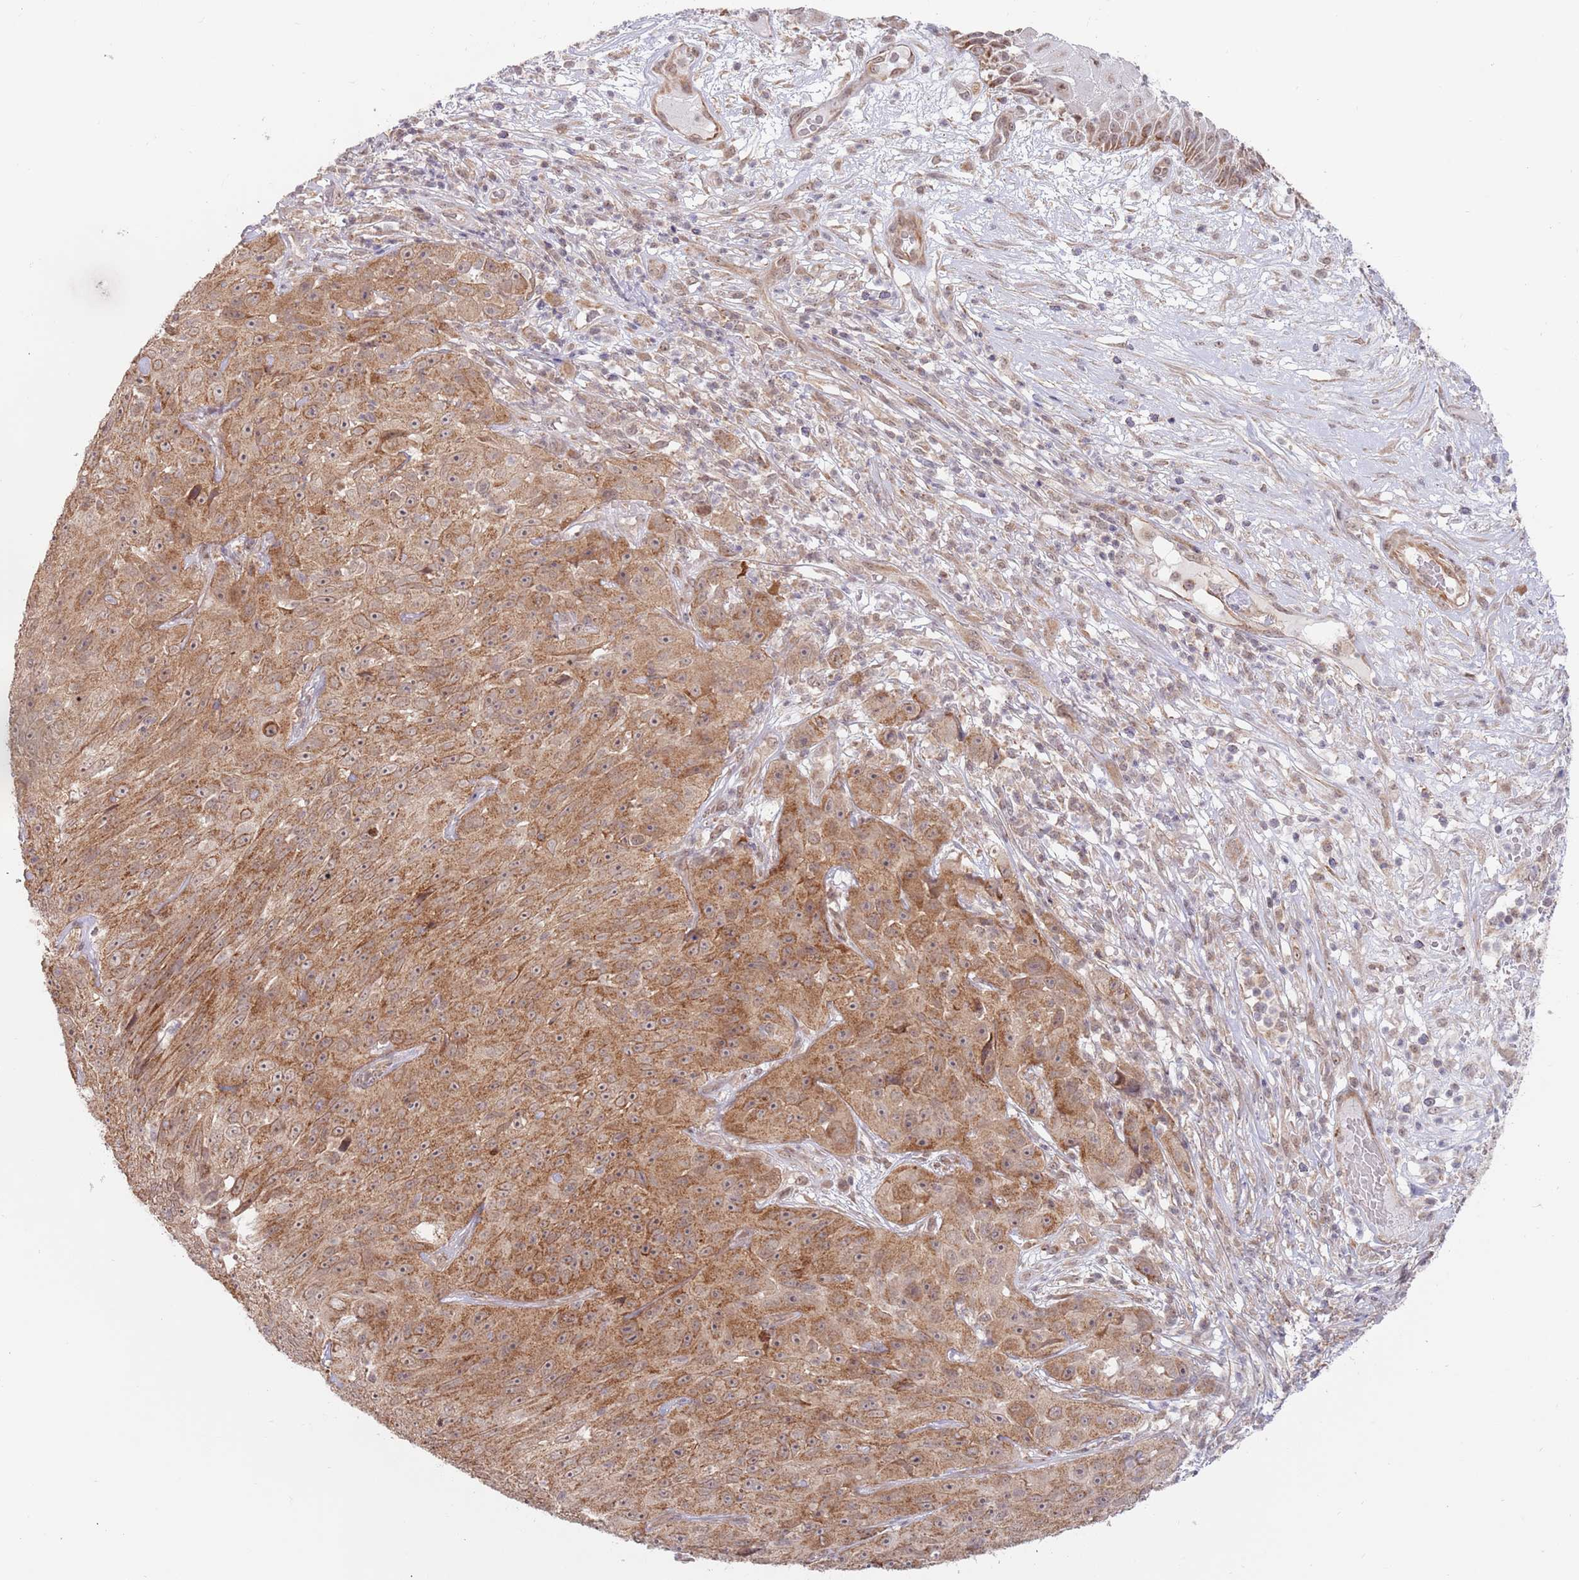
{"staining": {"intensity": "moderate", "quantity": ">75%", "location": "cytoplasmic/membranous"}, "tissue": "skin cancer", "cell_type": "Tumor cells", "image_type": "cancer", "snomed": [{"axis": "morphology", "description": "Squamous cell carcinoma, NOS"}, {"axis": "topography", "description": "Skin"}], "caption": "Moderate cytoplasmic/membranous expression for a protein is present in approximately >75% of tumor cells of squamous cell carcinoma (skin) using IHC.", "gene": "UQCC3", "patient": {"sex": "female", "age": 87}}